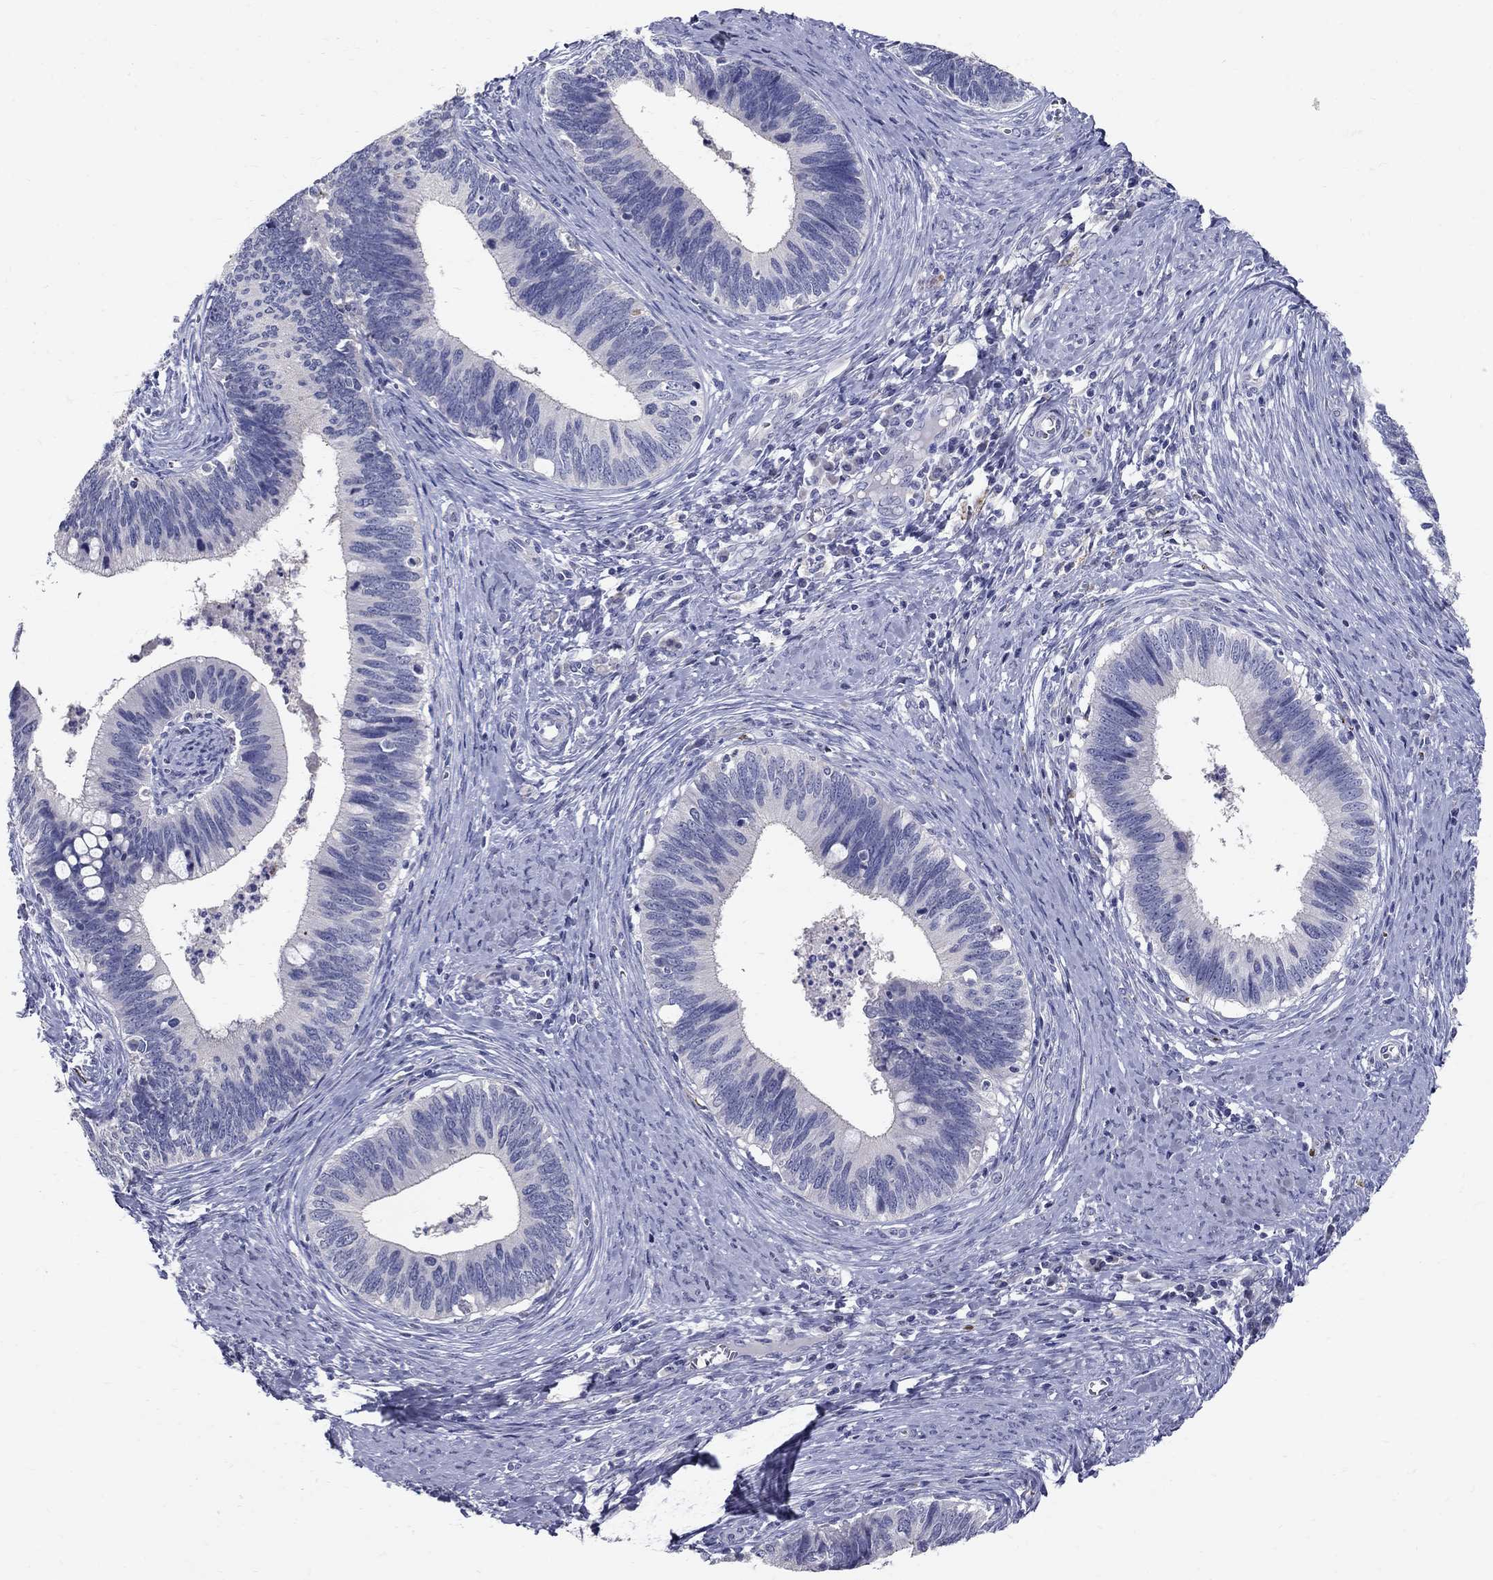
{"staining": {"intensity": "negative", "quantity": "none", "location": "none"}, "tissue": "cervical cancer", "cell_type": "Tumor cells", "image_type": "cancer", "snomed": [{"axis": "morphology", "description": "Adenocarcinoma, NOS"}, {"axis": "topography", "description": "Cervix"}], "caption": "A photomicrograph of human adenocarcinoma (cervical) is negative for staining in tumor cells.", "gene": "TP53TG5", "patient": {"sex": "female", "age": 42}}